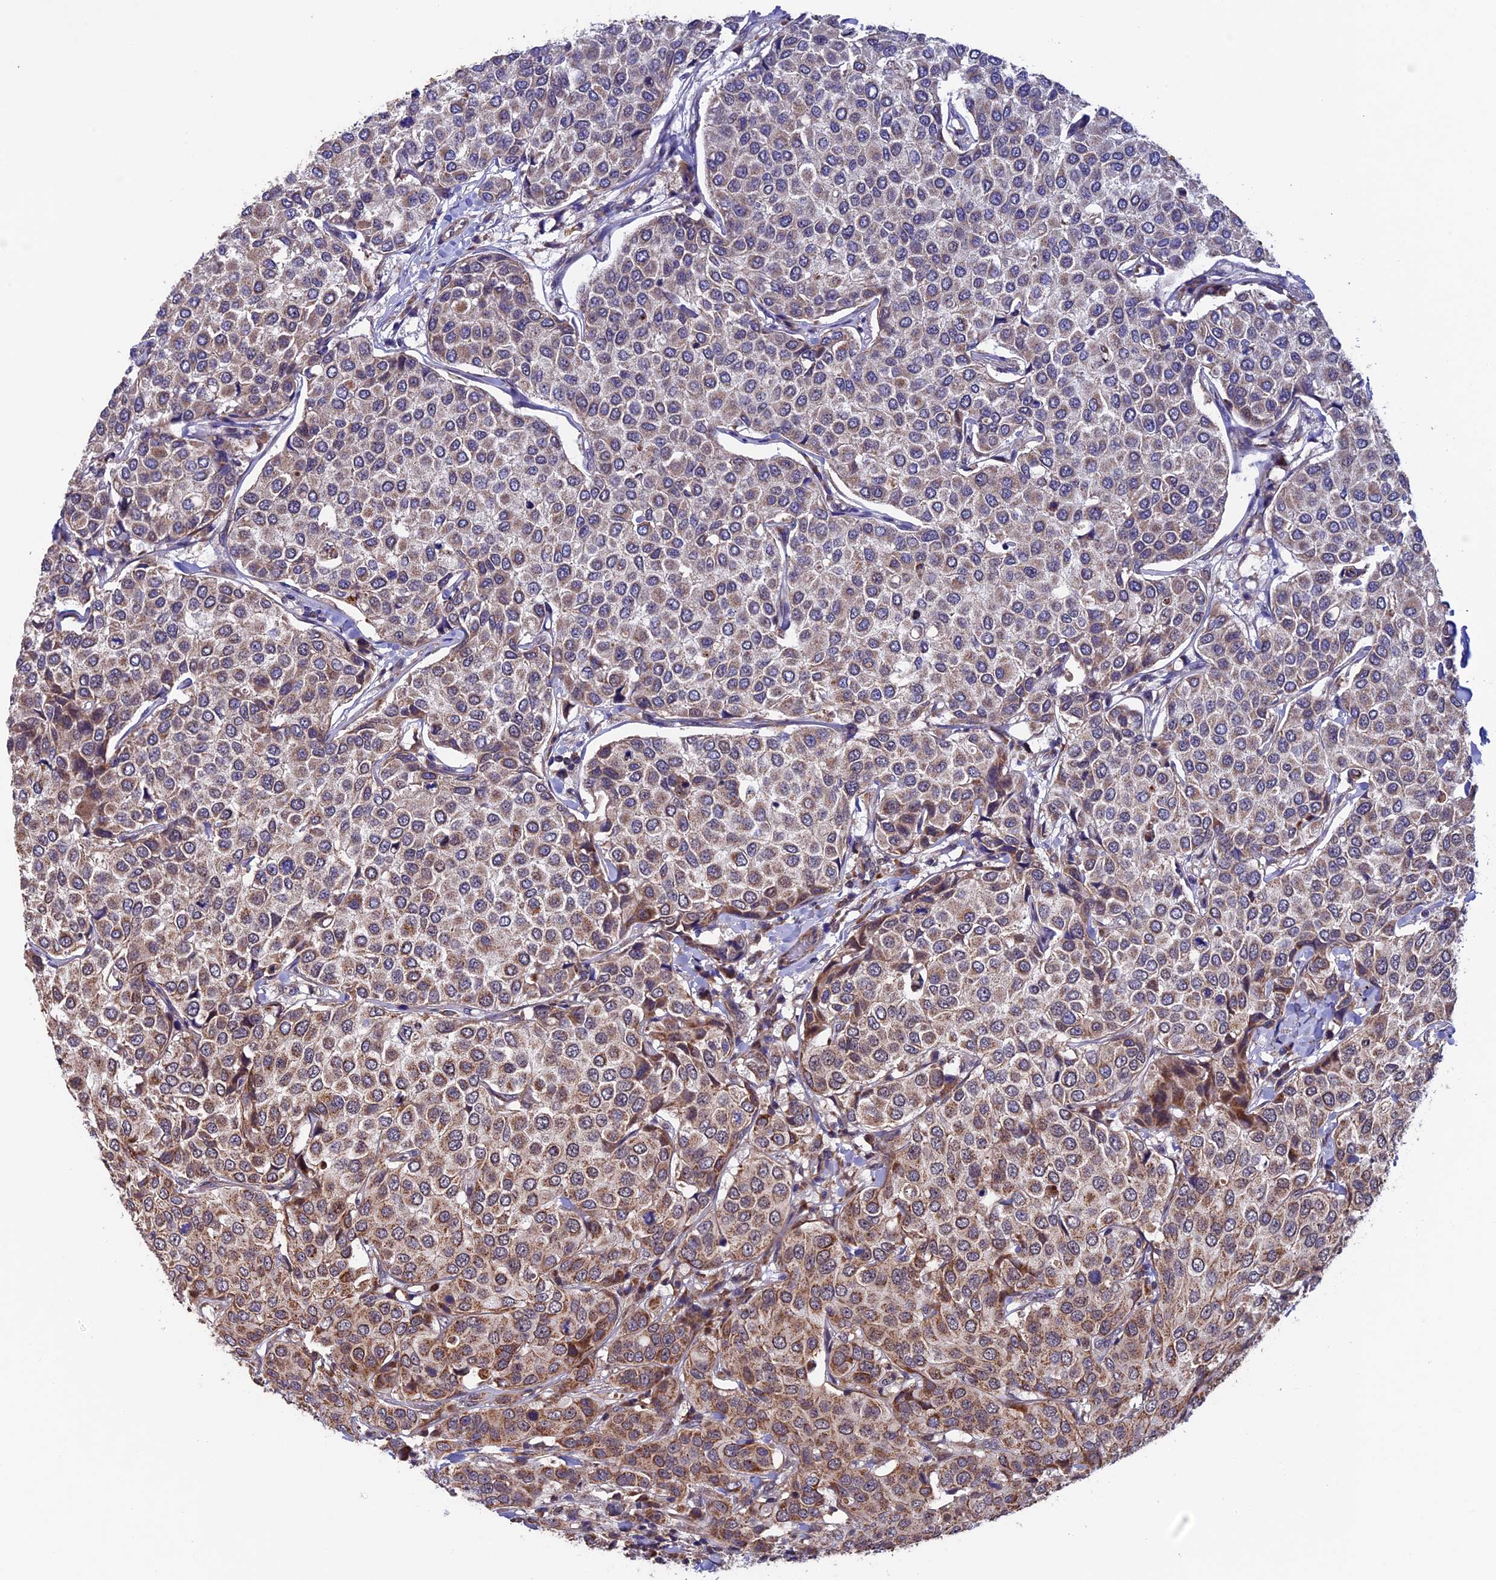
{"staining": {"intensity": "moderate", "quantity": ">75%", "location": "cytoplasmic/membranous"}, "tissue": "breast cancer", "cell_type": "Tumor cells", "image_type": "cancer", "snomed": [{"axis": "morphology", "description": "Duct carcinoma"}, {"axis": "topography", "description": "Breast"}], "caption": "Moderate cytoplasmic/membranous expression for a protein is appreciated in approximately >75% of tumor cells of breast cancer using IHC.", "gene": "RNF17", "patient": {"sex": "female", "age": 55}}